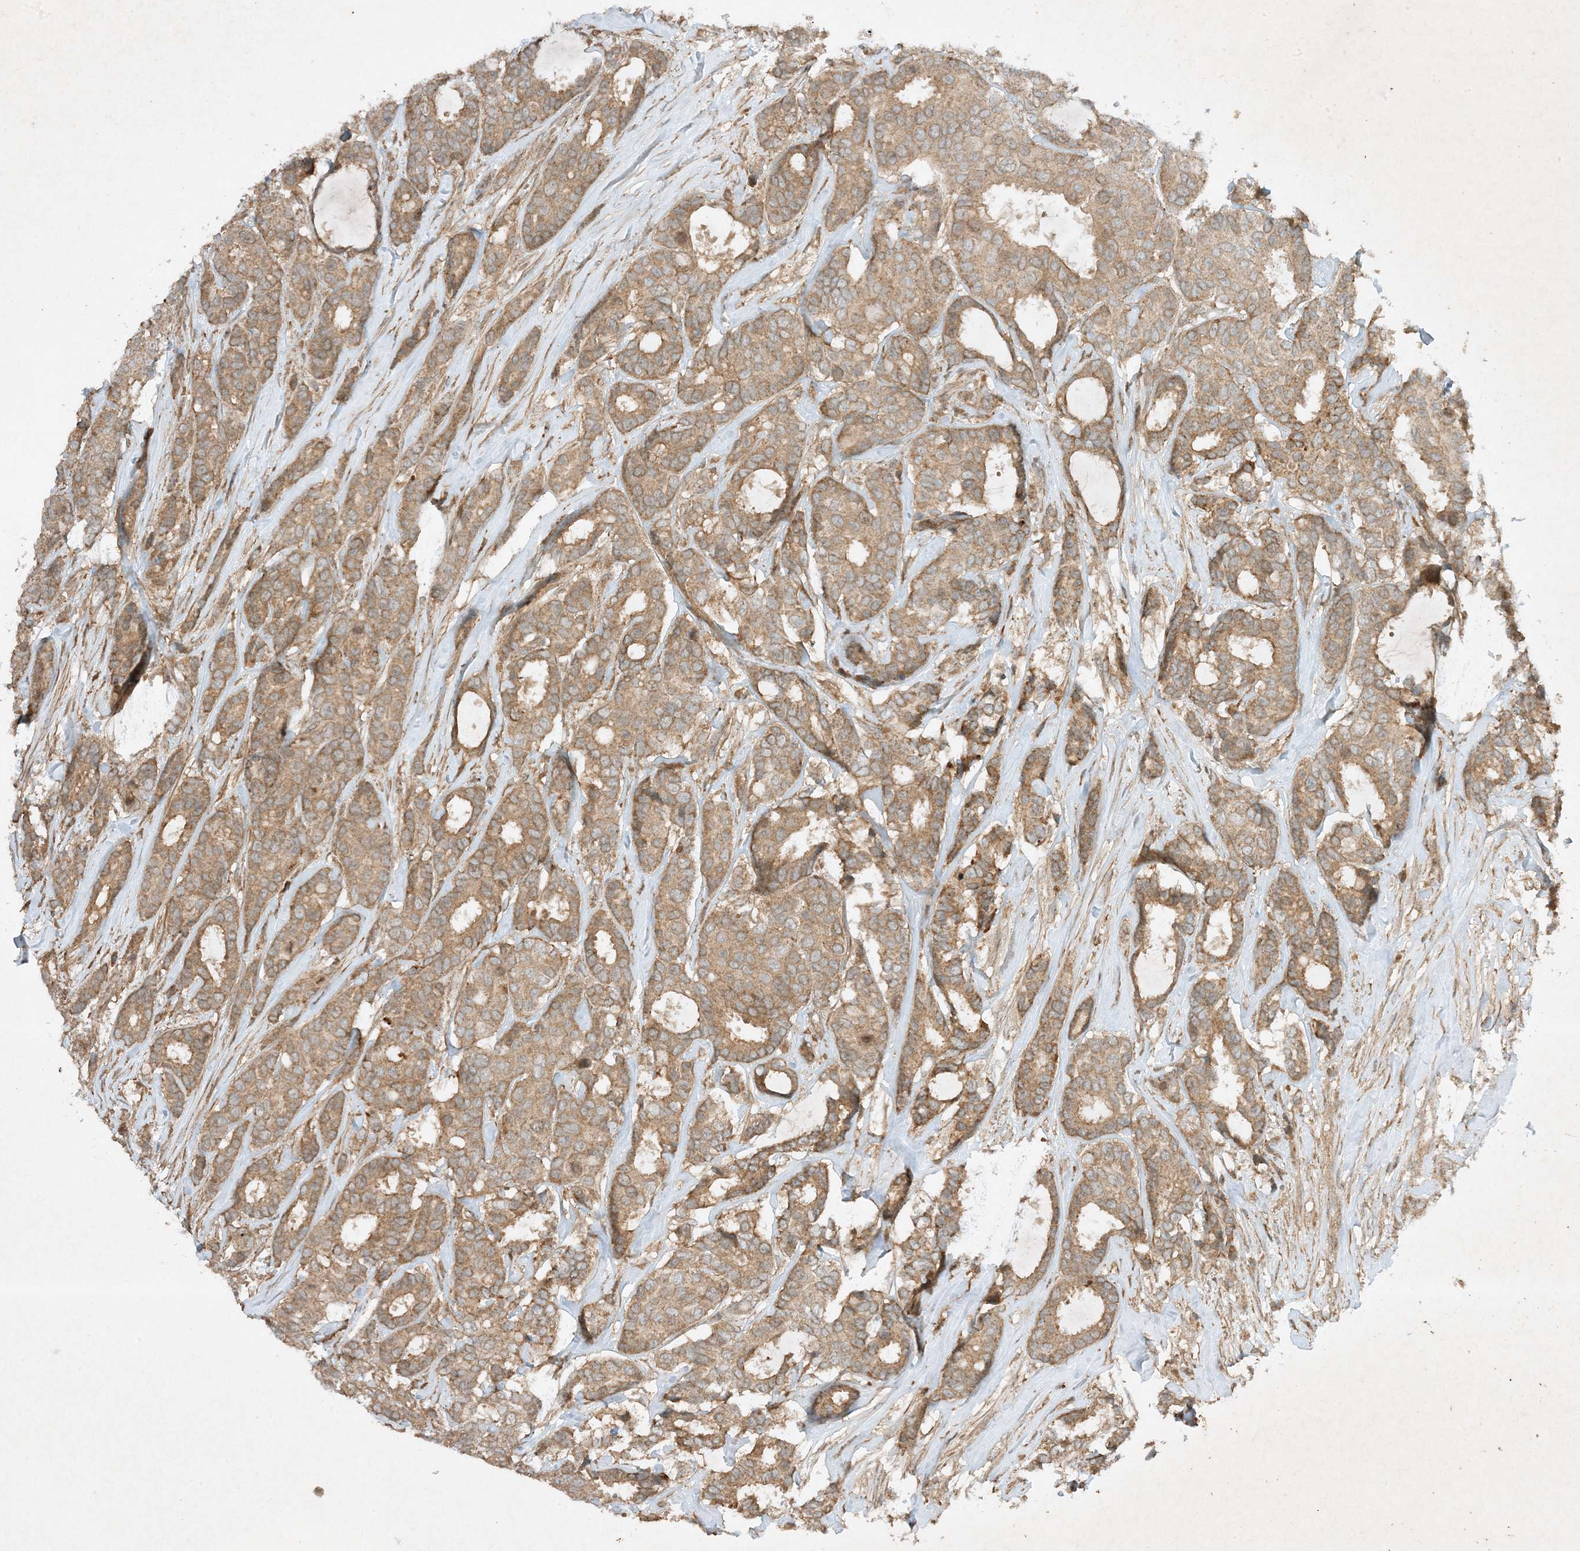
{"staining": {"intensity": "moderate", "quantity": ">75%", "location": "cytoplasmic/membranous"}, "tissue": "breast cancer", "cell_type": "Tumor cells", "image_type": "cancer", "snomed": [{"axis": "morphology", "description": "Duct carcinoma"}, {"axis": "topography", "description": "Breast"}], "caption": "The image demonstrates staining of breast cancer, revealing moderate cytoplasmic/membranous protein staining (brown color) within tumor cells.", "gene": "XRN1", "patient": {"sex": "female", "age": 87}}